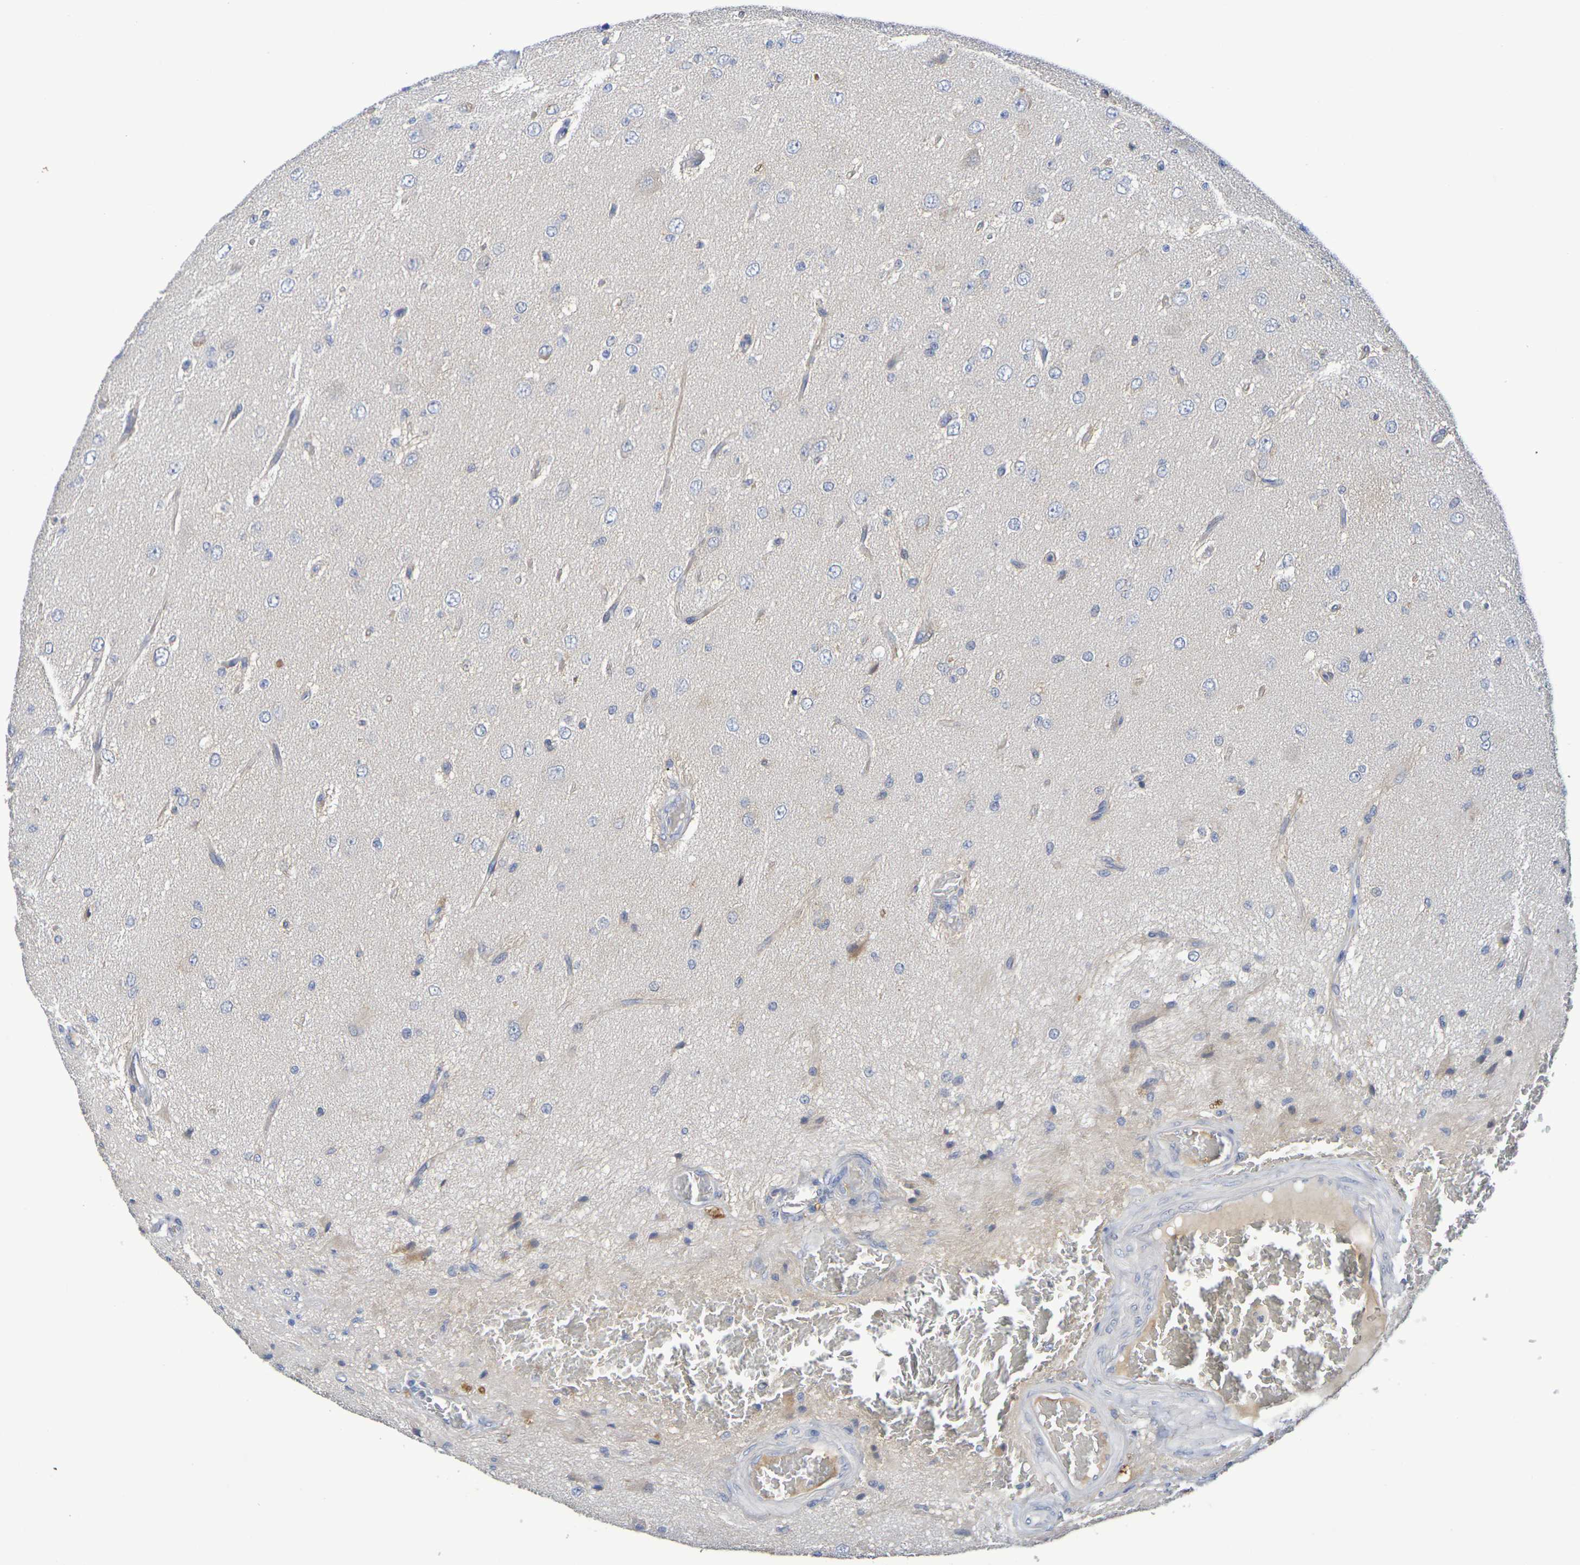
{"staining": {"intensity": "weak", "quantity": "<25%", "location": "cytoplasmic/membranous"}, "tissue": "glioma", "cell_type": "Tumor cells", "image_type": "cancer", "snomed": [{"axis": "morphology", "description": "Glioma, malignant, High grade"}, {"axis": "topography", "description": "pancreas cauda"}], "caption": "Immunohistochemistry micrograph of neoplastic tissue: human malignant glioma (high-grade) stained with DAB (3,3'-diaminobenzidine) reveals no significant protein expression in tumor cells.", "gene": "SDC4", "patient": {"sex": "male", "age": 60}}